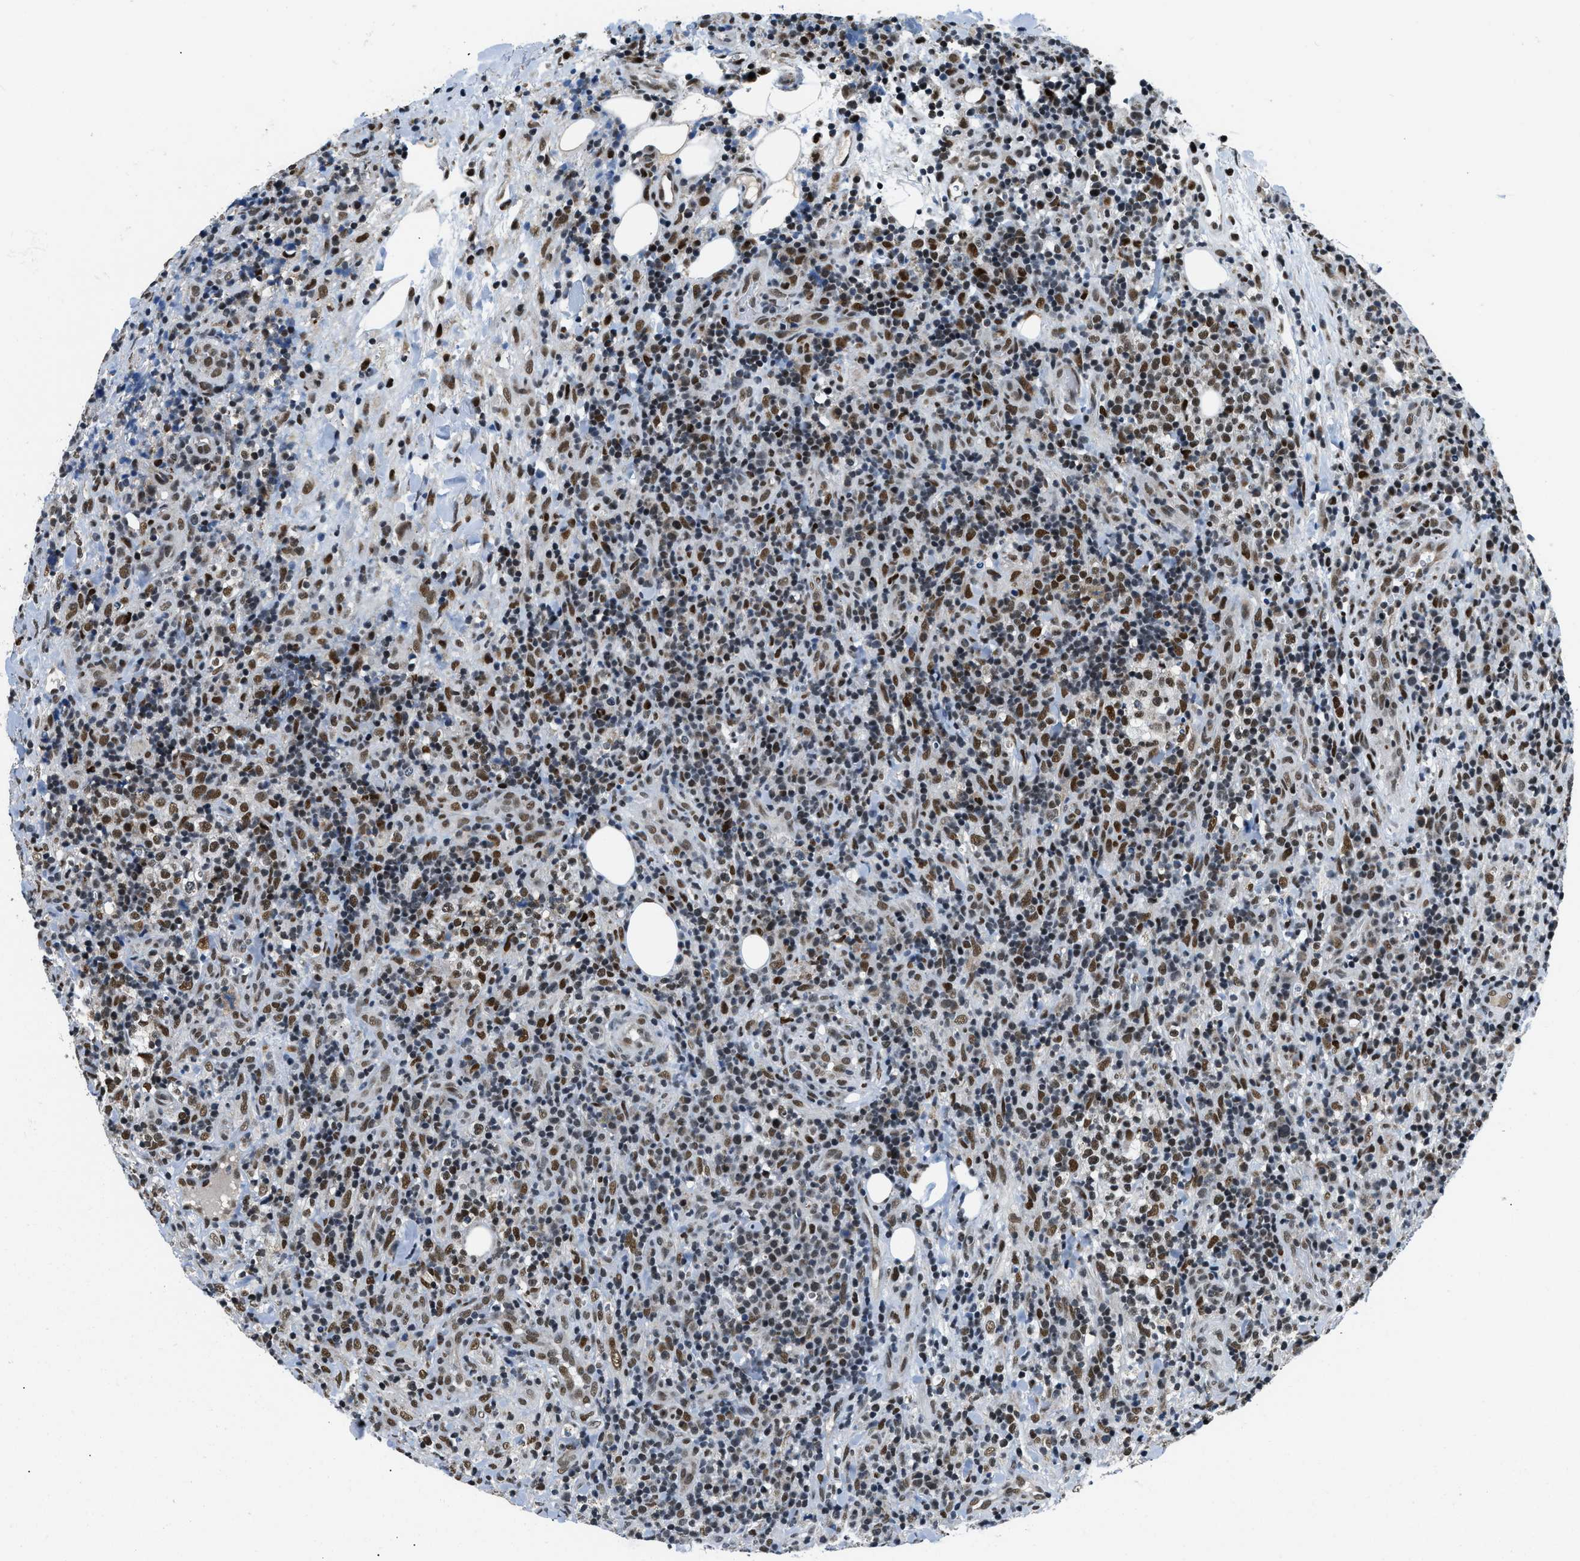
{"staining": {"intensity": "strong", "quantity": "25%-75%", "location": "nuclear"}, "tissue": "lymphoma", "cell_type": "Tumor cells", "image_type": "cancer", "snomed": [{"axis": "morphology", "description": "Malignant lymphoma, non-Hodgkin's type, High grade"}, {"axis": "topography", "description": "Lymph node"}], "caption": "Brown immunohistochemical staining in lymphoma reveals strong nuclear expression in about 25%-75% of tumor cells.", "gene": "KDM3B", "patient": {"sex": "female", "age": 76}}